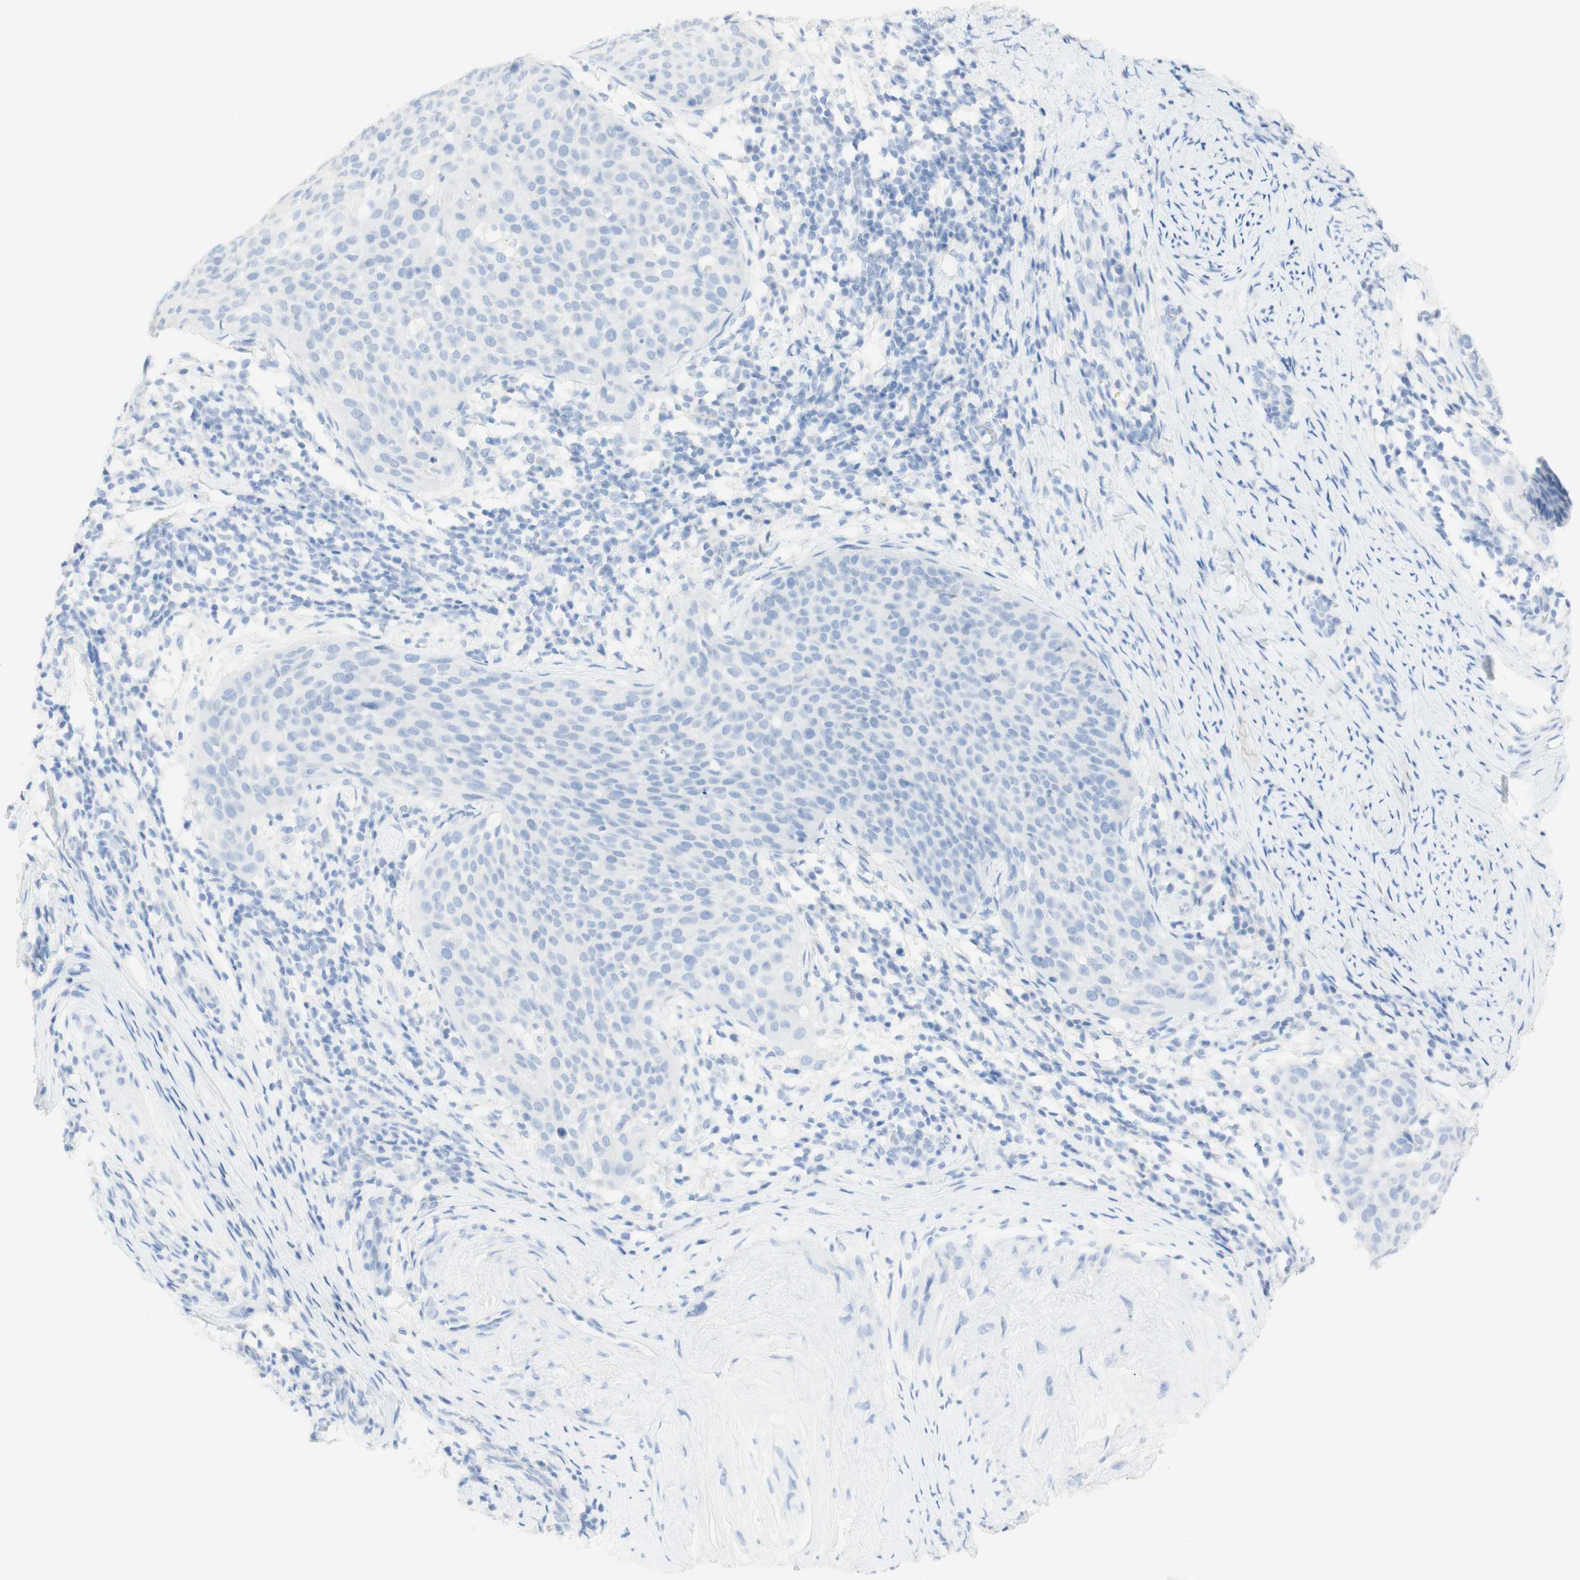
{"staining": {"intensity": "negative", "quantity": "none", "location": "none"}, "tissue": "cervical cancer", "cell_type": "Tumor cells", "image_type": "cancer", "snomed": [{"axis": "morphology", "description": "Squamous cell carcinoma, NOS"}, {"axis": "topography", "description": "Cervix"}], "caption": "IHC of cervical squamous cell carcinoma reveals no positivity in tumor cells. (DAB immunohistochemistry (IHC) with hematoxylin counter stain).", "gene": "TPO", "patient": {"sex": "female", "age": 51}}